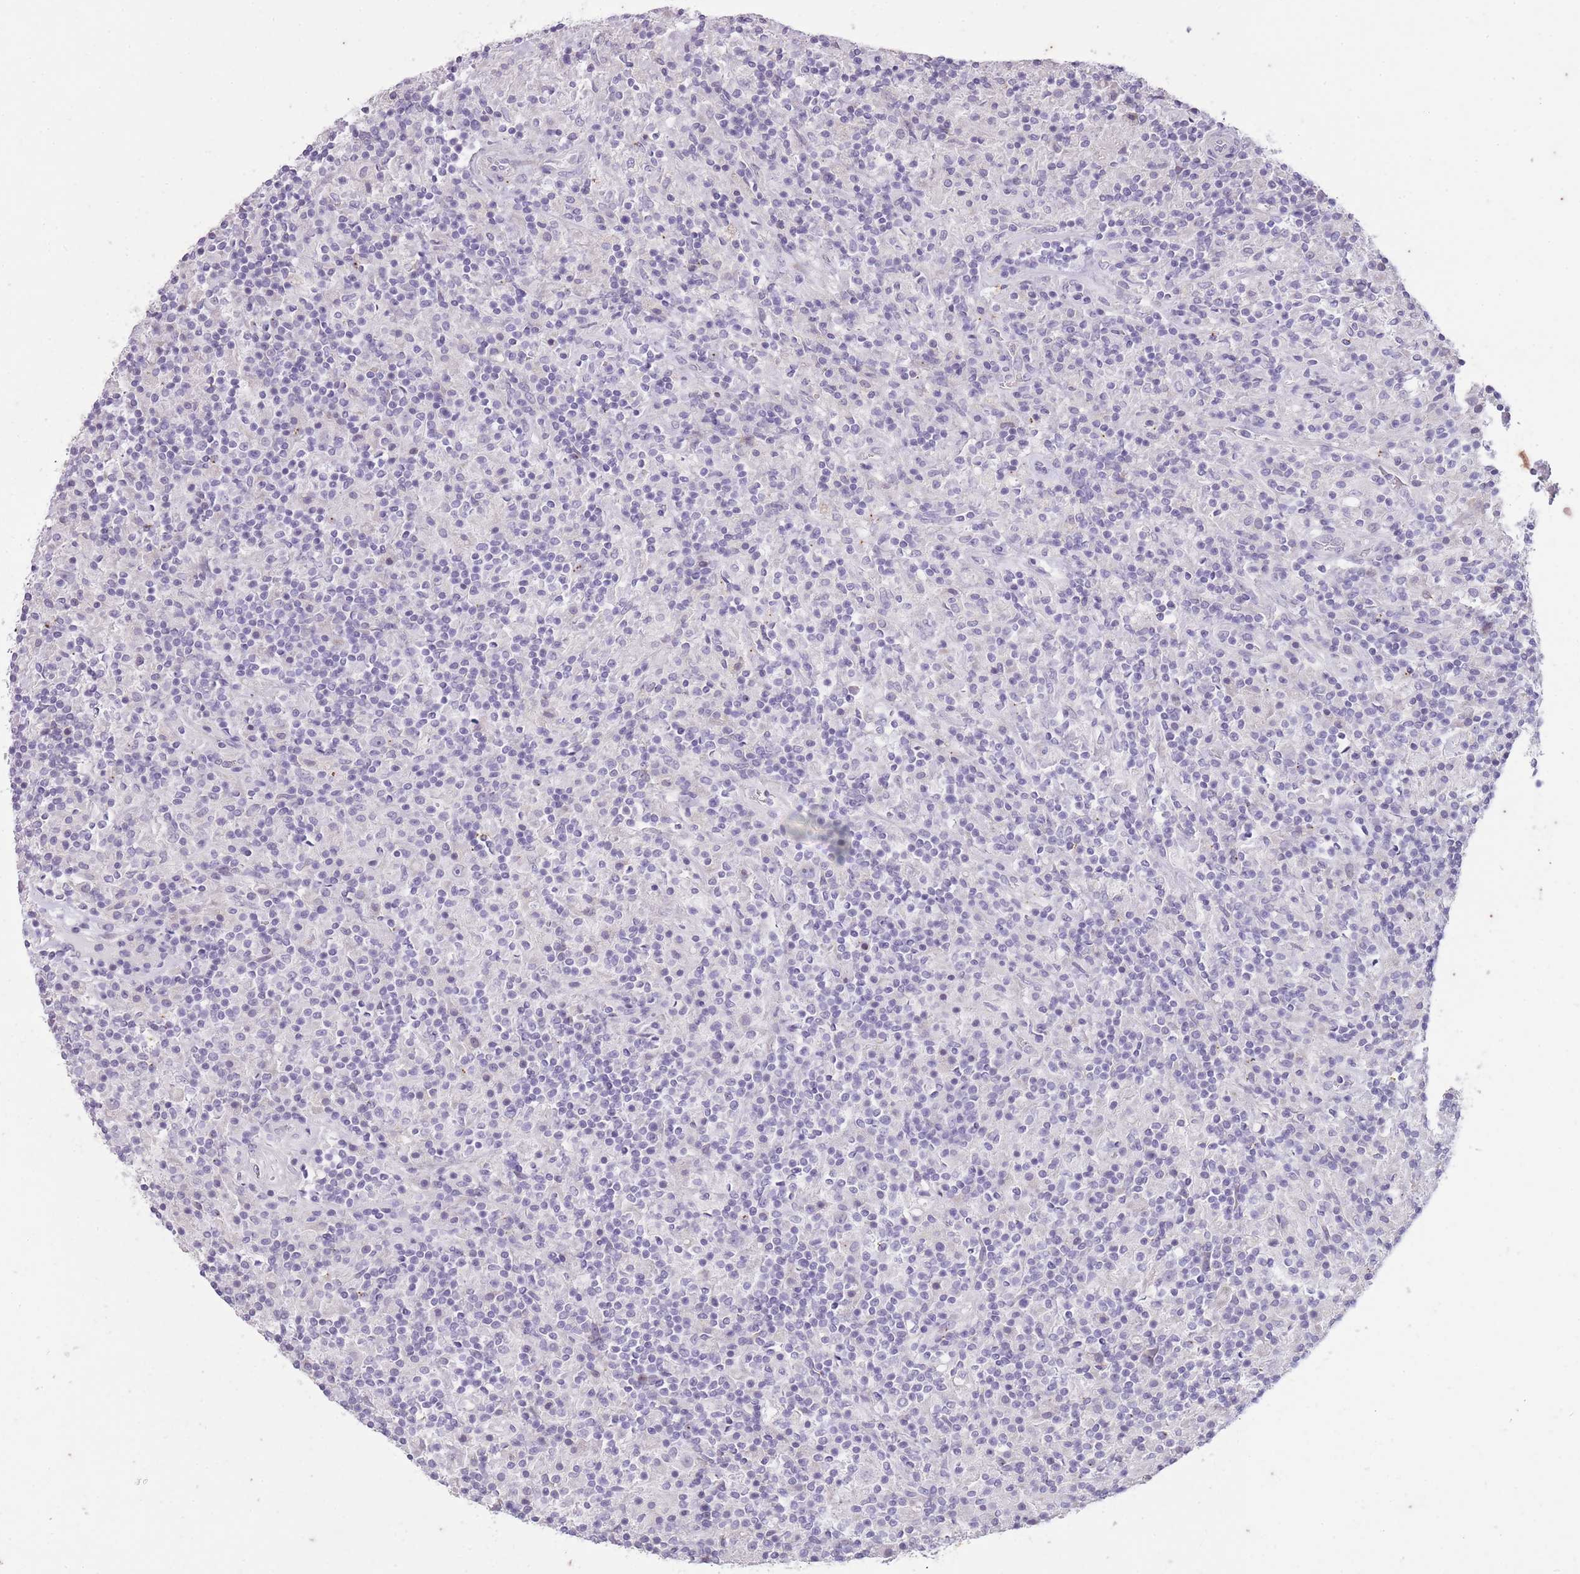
{"staining": {"intensity": "negative", "quantity": "none", "location": "none"}, "tissue": "lymphoma", "cell_type": "Tumor cells", "image_type": "cancer", "snomed": [{"axis": "morphology", "description": "Hodgkin's disease, NOS"}, {"axis": "topography", "description": "Lymph node"}], "caption": "Tumor cells show no significant protein positivity in lymphoma.", "gene": "CNTNAP3", "patient": {"sex": "male", "age": 70}}